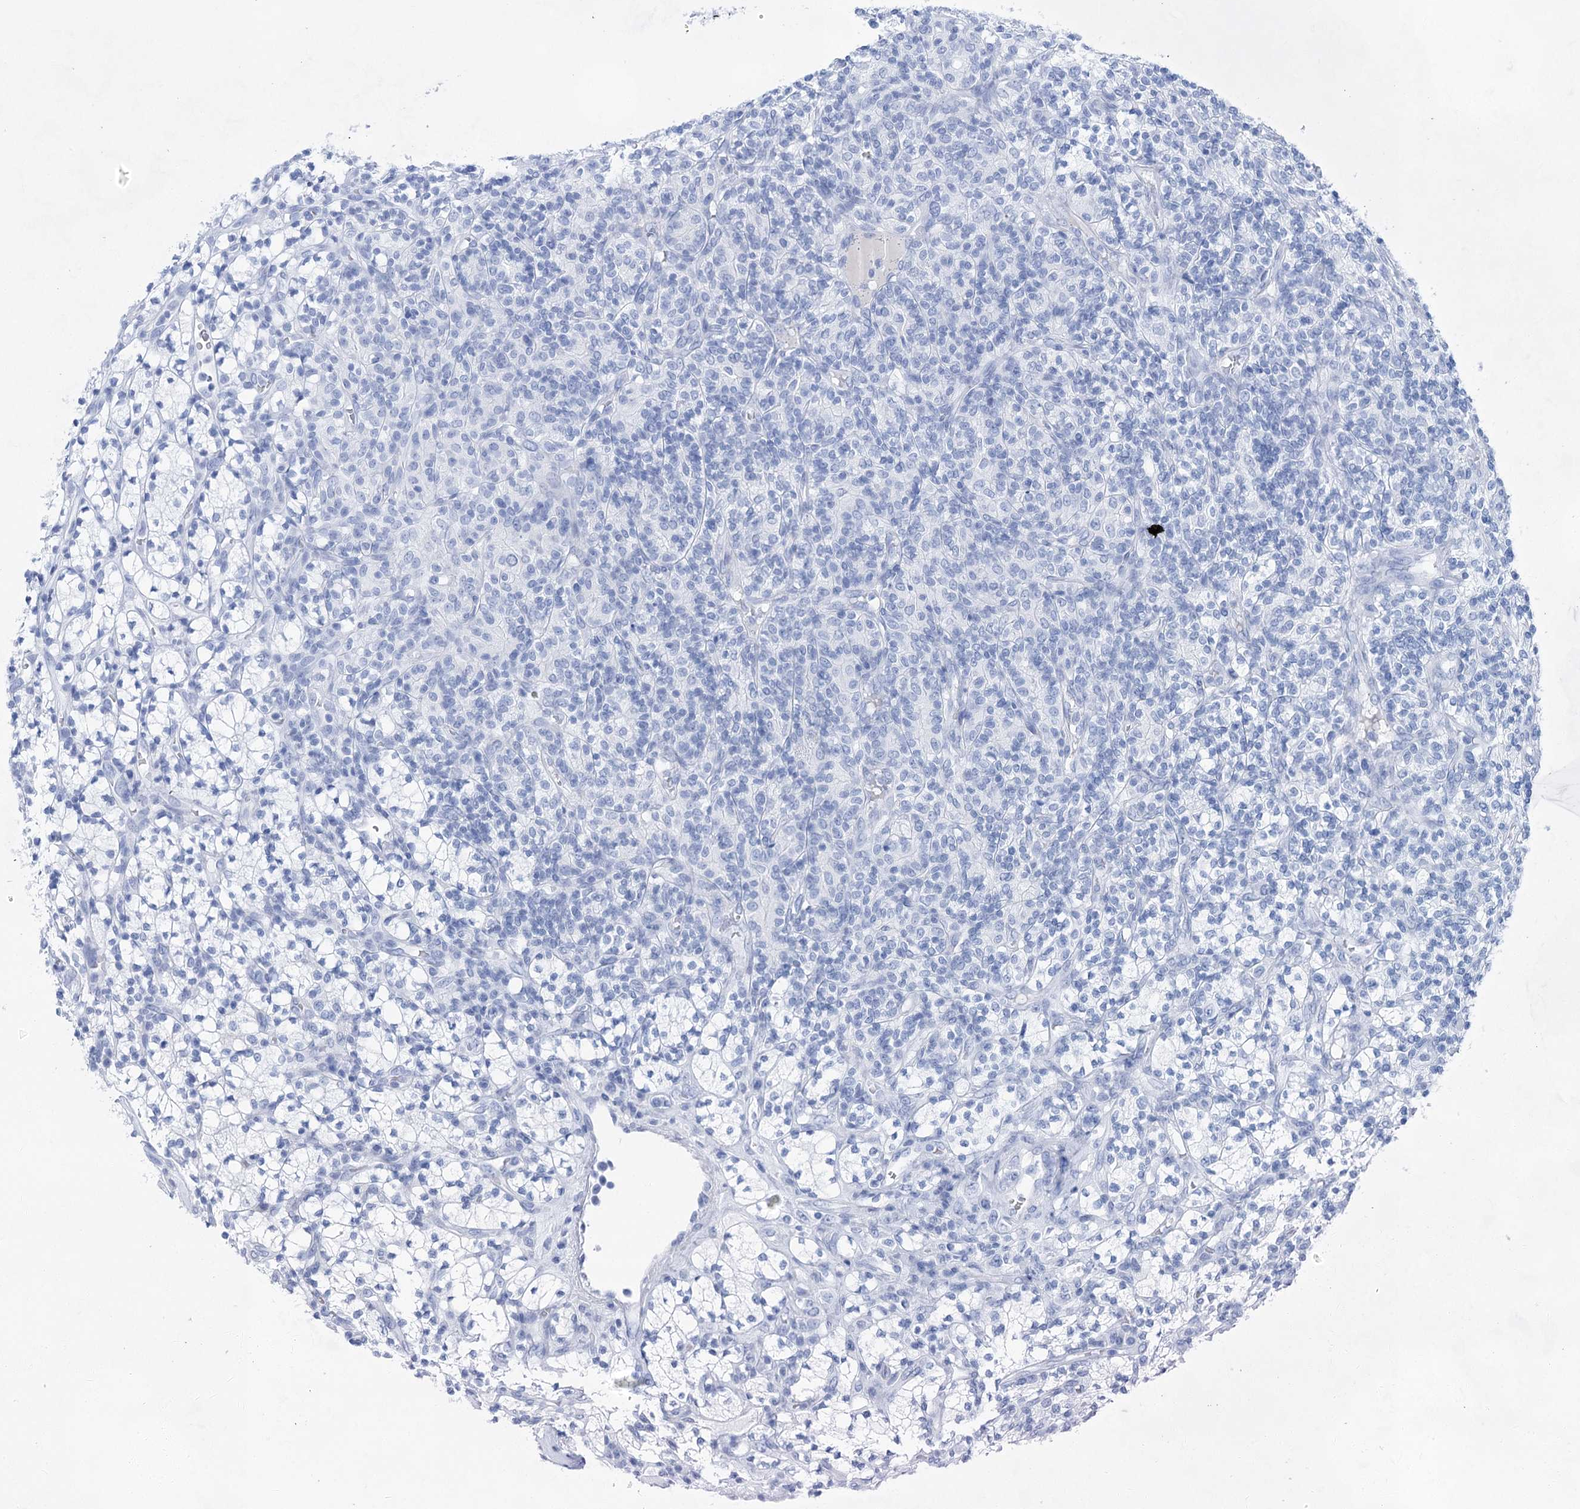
{"staining": {"intensity": "negative", "quantity": "none", "location": "none"}, "tissue": "renal cancer", "cell_type": "Tumor cells", "image_type": "cancer", "snomed": [{"axis": "morphology", "description": "Adenocarcinoma, NOS"}, {"axis": "topography", "description": "Kidney"}], "caption": "This is an IHC histopathology image of human renal cancer (adenocarcinoma). There is no expression in tumor cells.", "gene": "LALBA", "patient": {"sex": "male", "age": 77}}